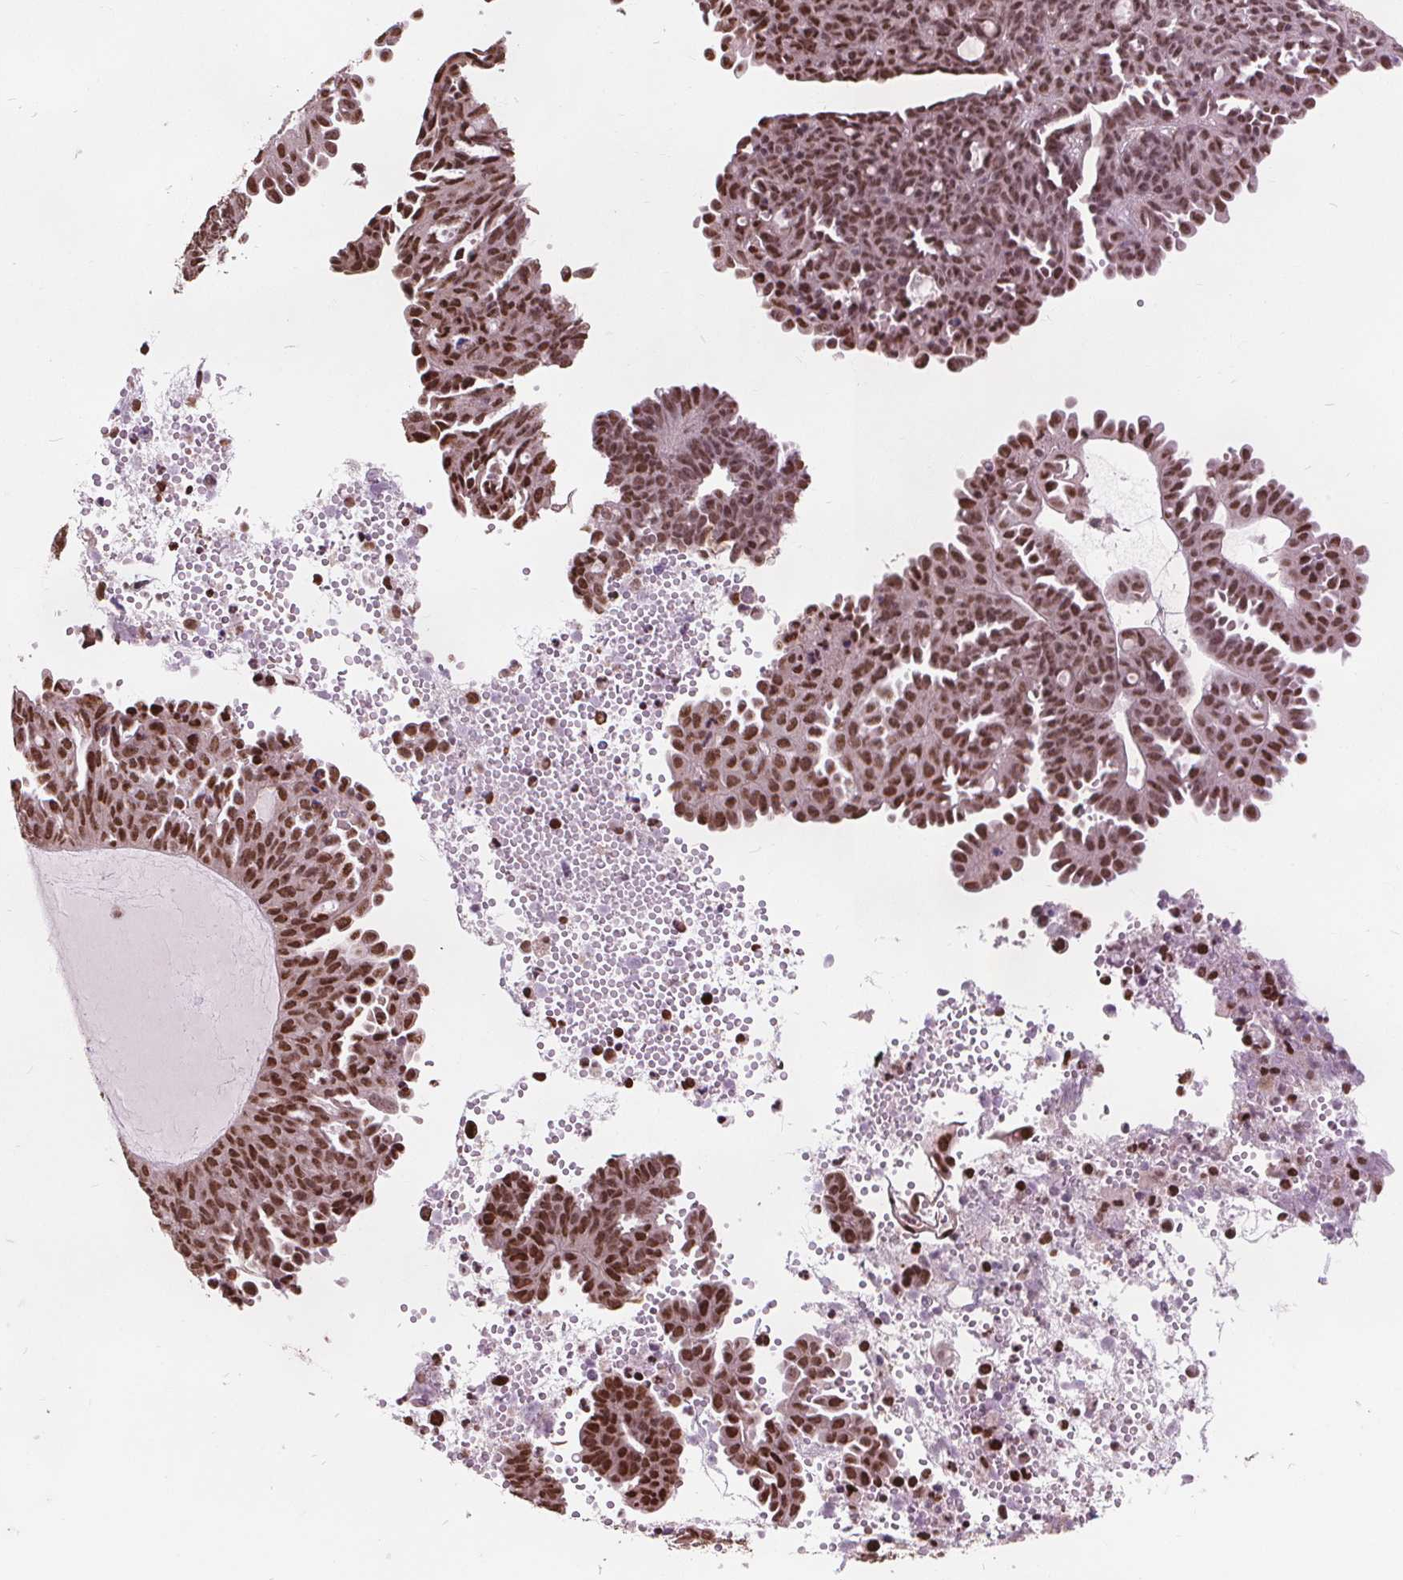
{"staining": {"intensity": "strong", "quantity": ">75%", "location": "nuclear"}, "tissue": "ovarian cancer", "cell_type": "Tumor cells", "image_type": "cancer", "snomed": [{"axis": "morphology", "description": "Cystadenocarcinoma, serous, NOS"}, {"axis": "topography", "description": "Ovary"}], "caption": "This histopathology image shows immunohistochemistry (IHC) staining of human ovarian cancer (serous cystadenocarcinoma), with high strong nuclear positivity in approximately >75% of tumor cells.", "gene": "ISLR2", "patient": {"sex": "female", "age": 71}}